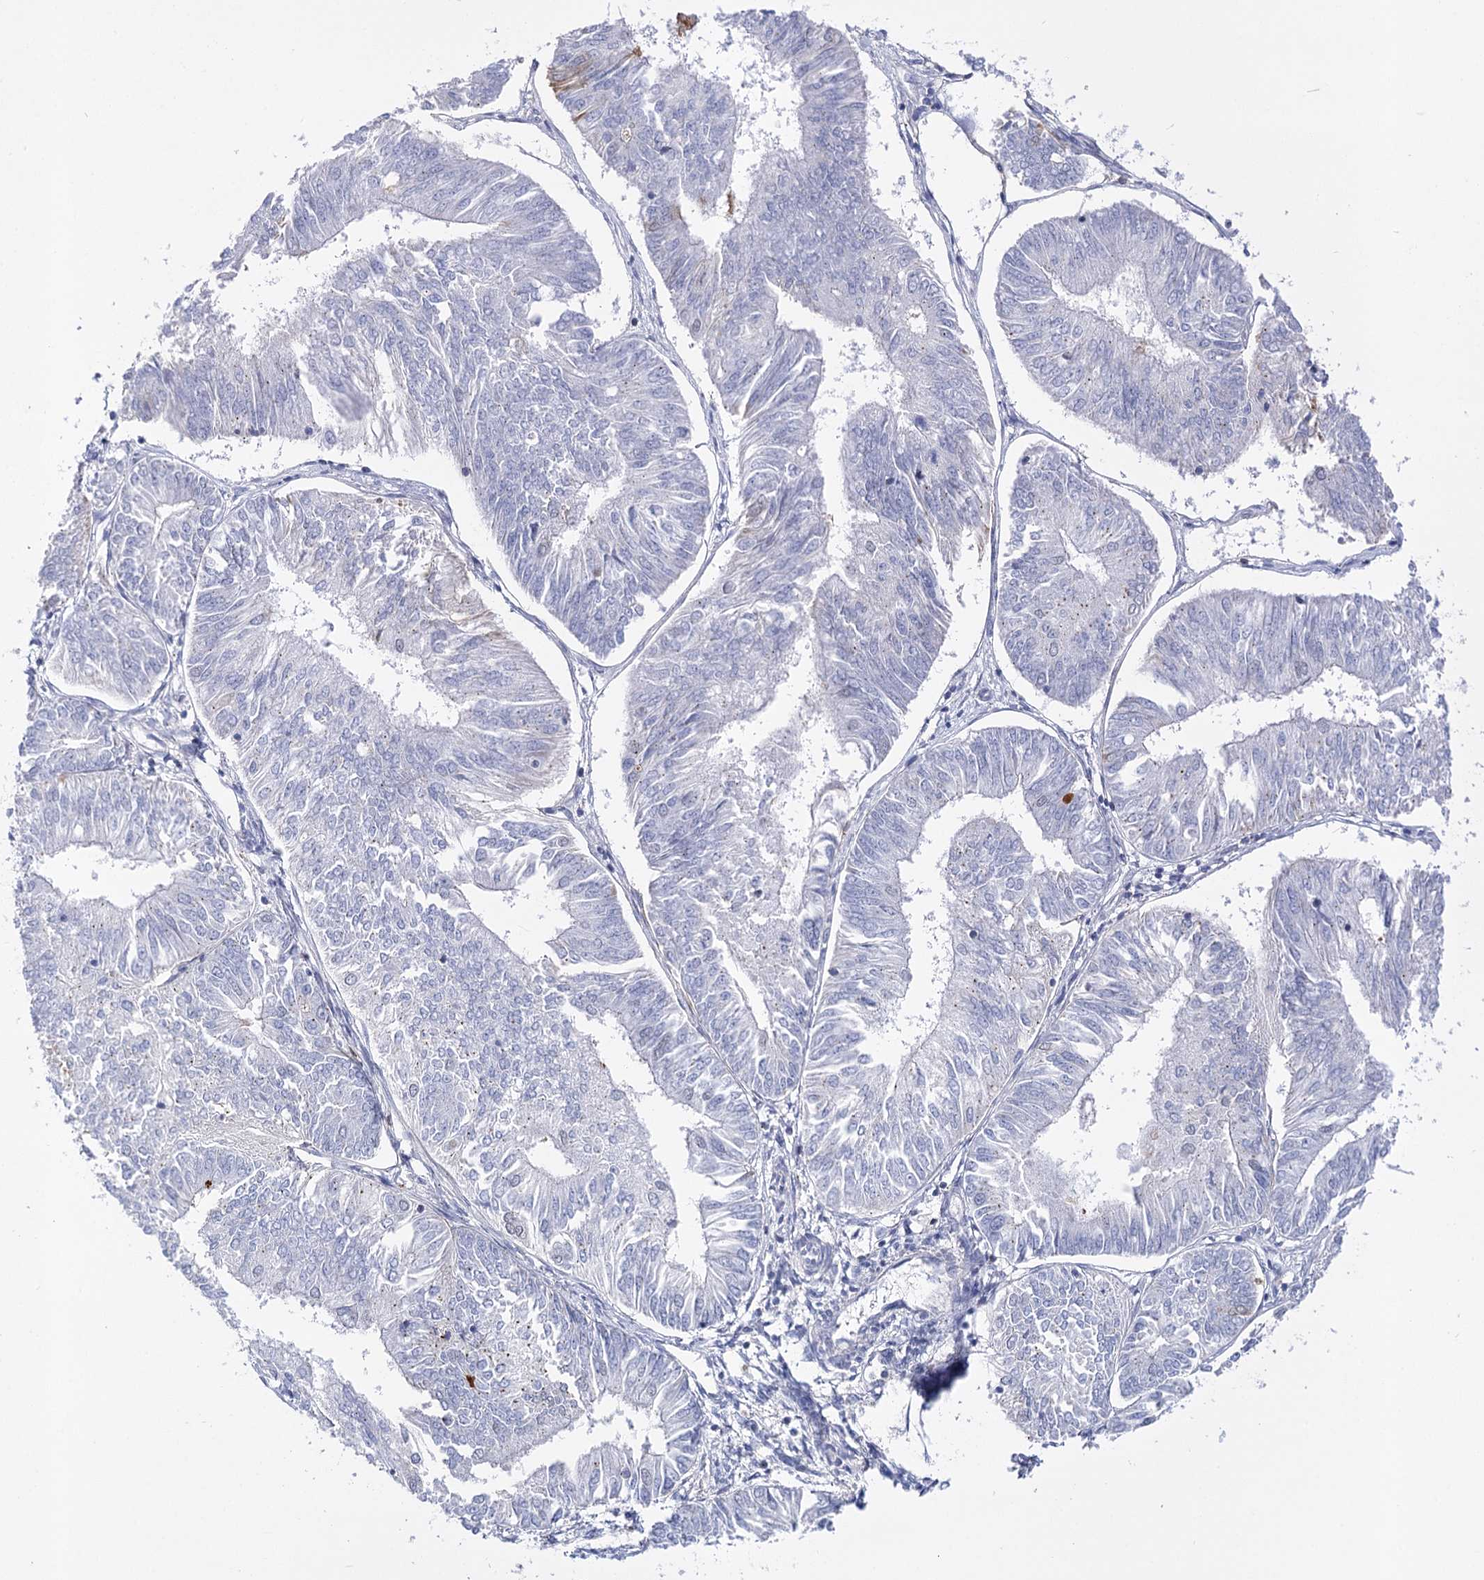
{"staining": {"intensity": "negative", "quantity": "none", "location": "none"}, "tissue": "endometrial cancer", "cell_type": "Tumor cells", "image_type": "cancer", "snomed": [{"axis": "morphology", "description": "Adenocarcinoma, NOS"}, {"axis": "topography", "description": "Endometrium"}], "caption": "Image shows no significant protein staining in tumor cells of endometrial cancer.", "gene": "ATP10B", "patient": {"sex": "female", "age": 58}}